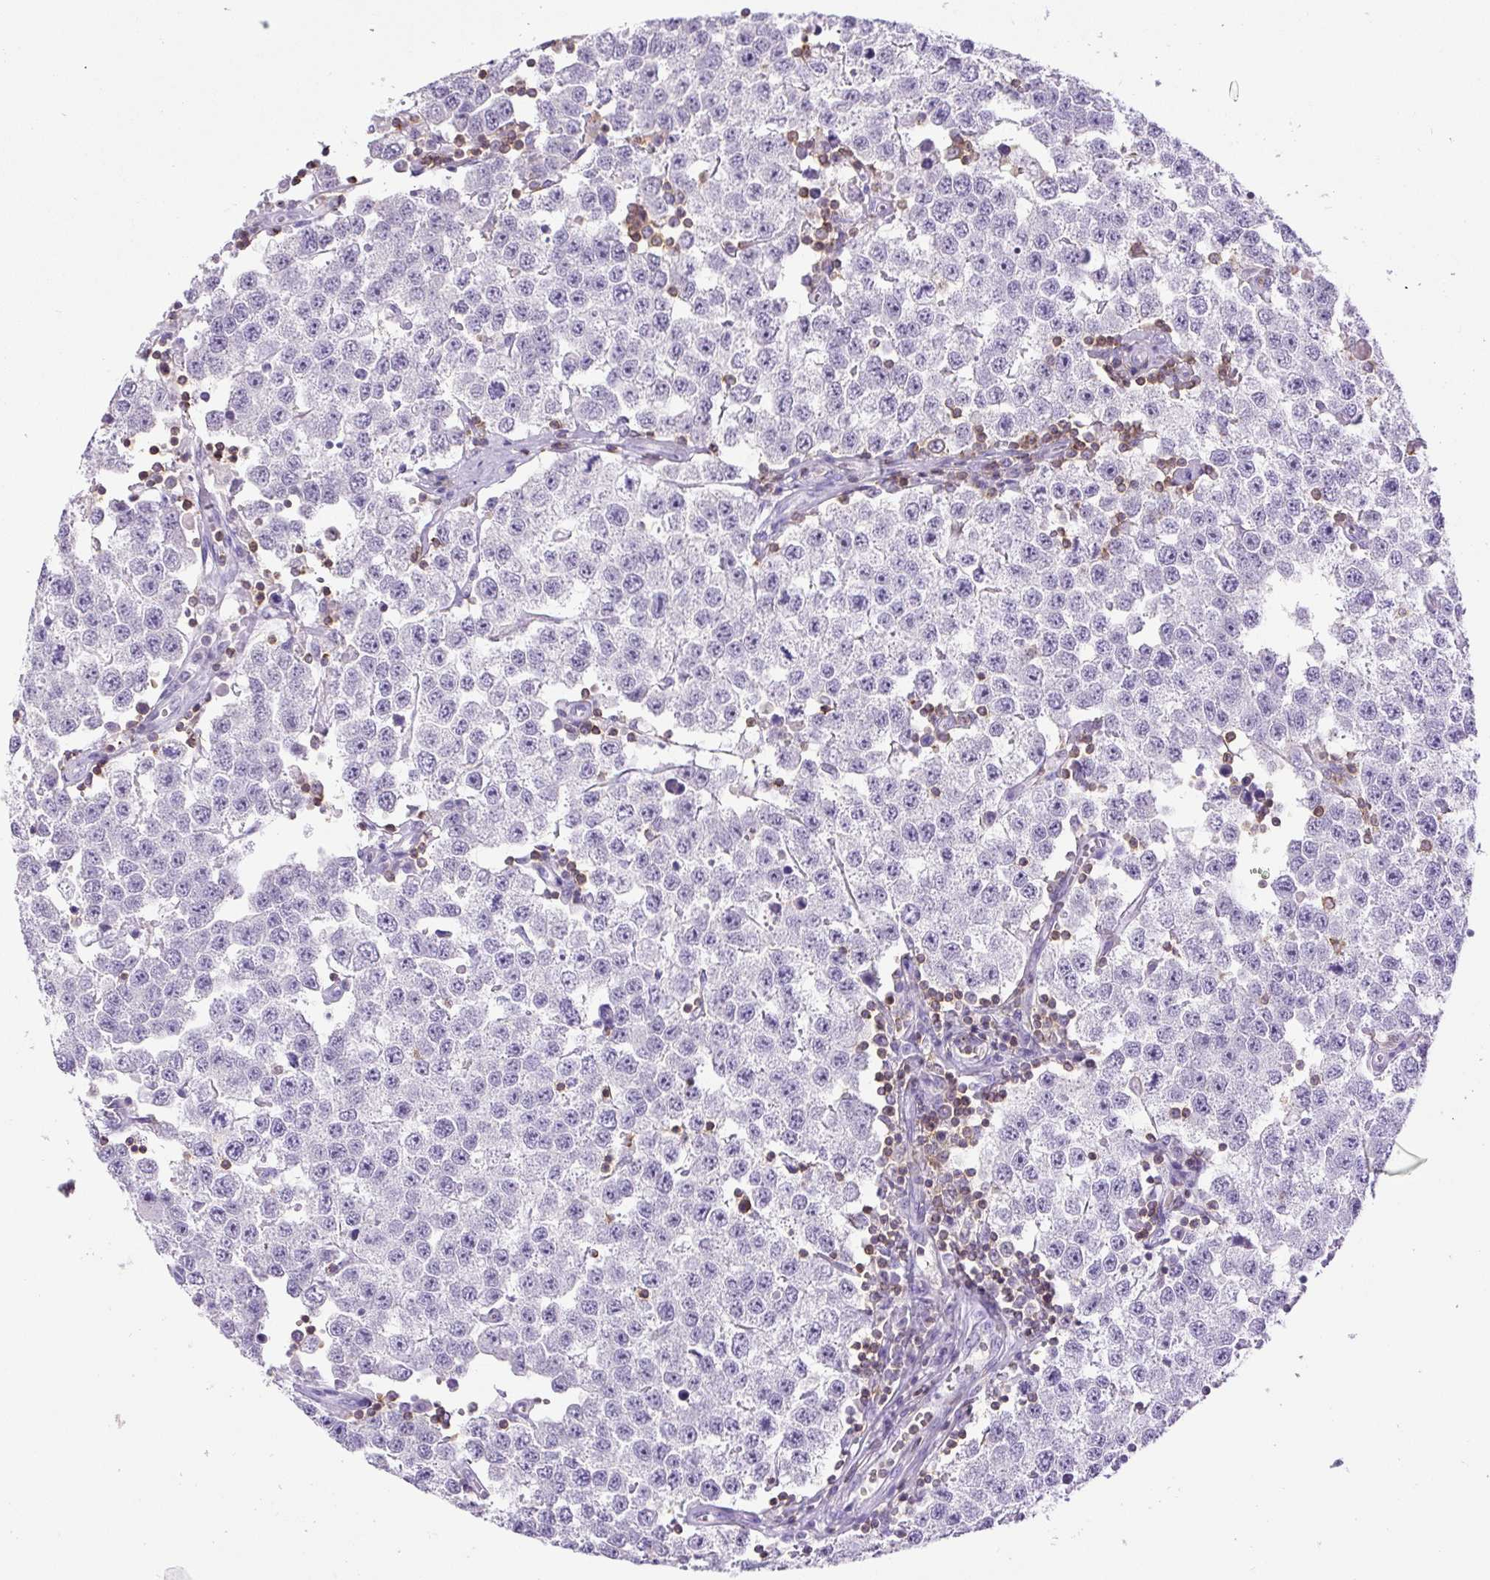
{"staining": {"intensity": "negative", "quantity": "none", "location": "none"}, "tissue": "testis cancer", "cell_type": "Tumor cells", "image_type": "cancer", "snomed": [{"axis": "morphology", "description": "Seminoma, NOS"}, {"axis": "topography", "description": "Testis"}], "caption": "A histopathology image of human seminoma (testis) is negative for staining in tumor cells. Nuclei are stained in blue.", "gene": "FAM228B", "patient": {"sex": "male", "age": 34}}